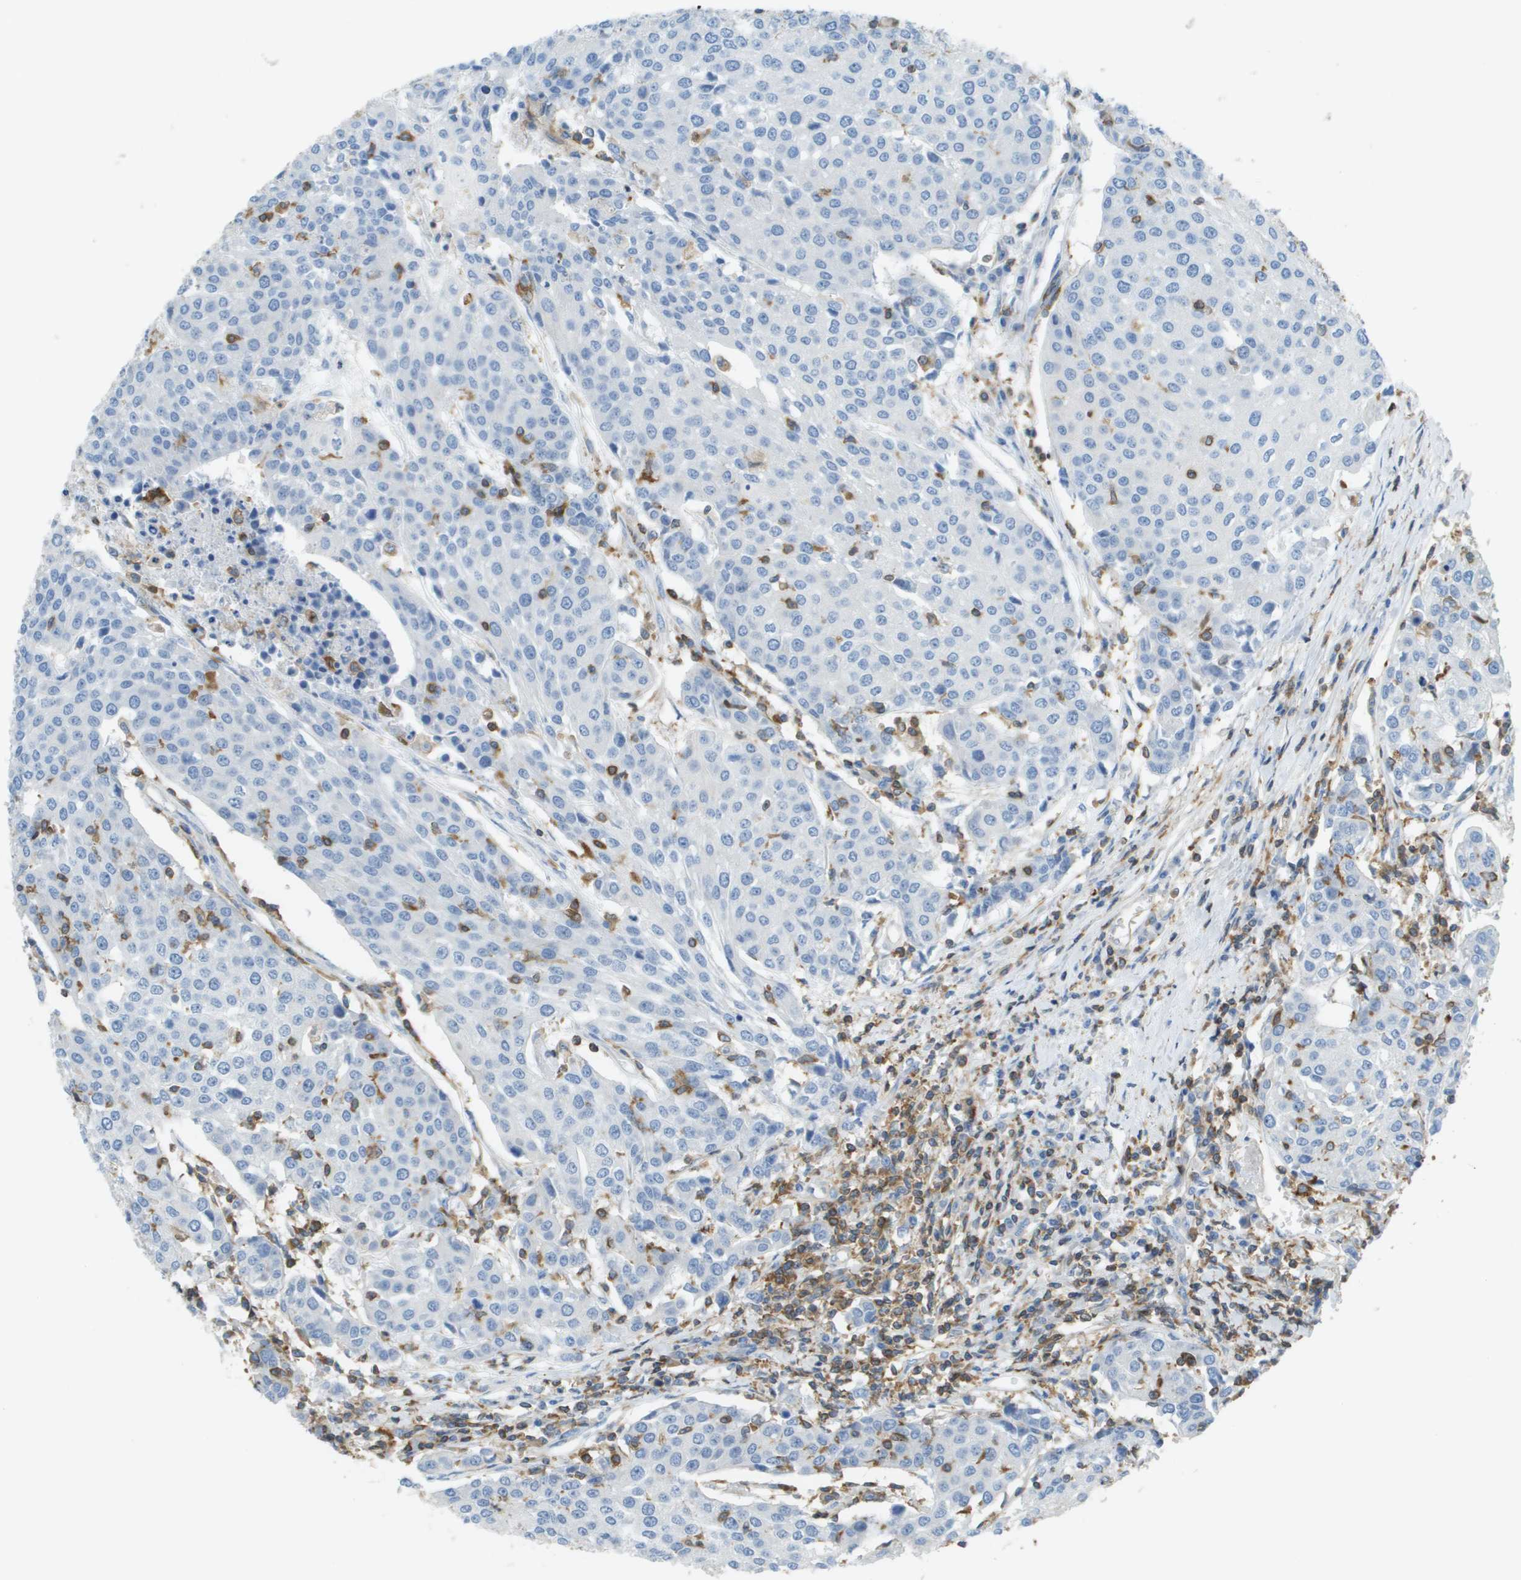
{"staining": {"intensity": "negative", "quantity": "none", "location": "none"}, "tissue": "urothelial cancer", "cell_type": "Tumor cells", "image_type": "cancer", "snomed": [{"axis": "morphology", "description": "Urothelial carcinoma, High grade"}, {"axis": "topography", "description": "Urinary bladder"}], "caption": "Image shows no protein positivity in tumor cells of urothelial carcinoma (high-grade) tissue. The staining is performed using DAB (3,3'-diaminobenzidine) brown chromogen with nuclei counter-stained in using hematoxylin.", "gene": "APBB1IP", "patient": {"sex": "female", "age": 85}}